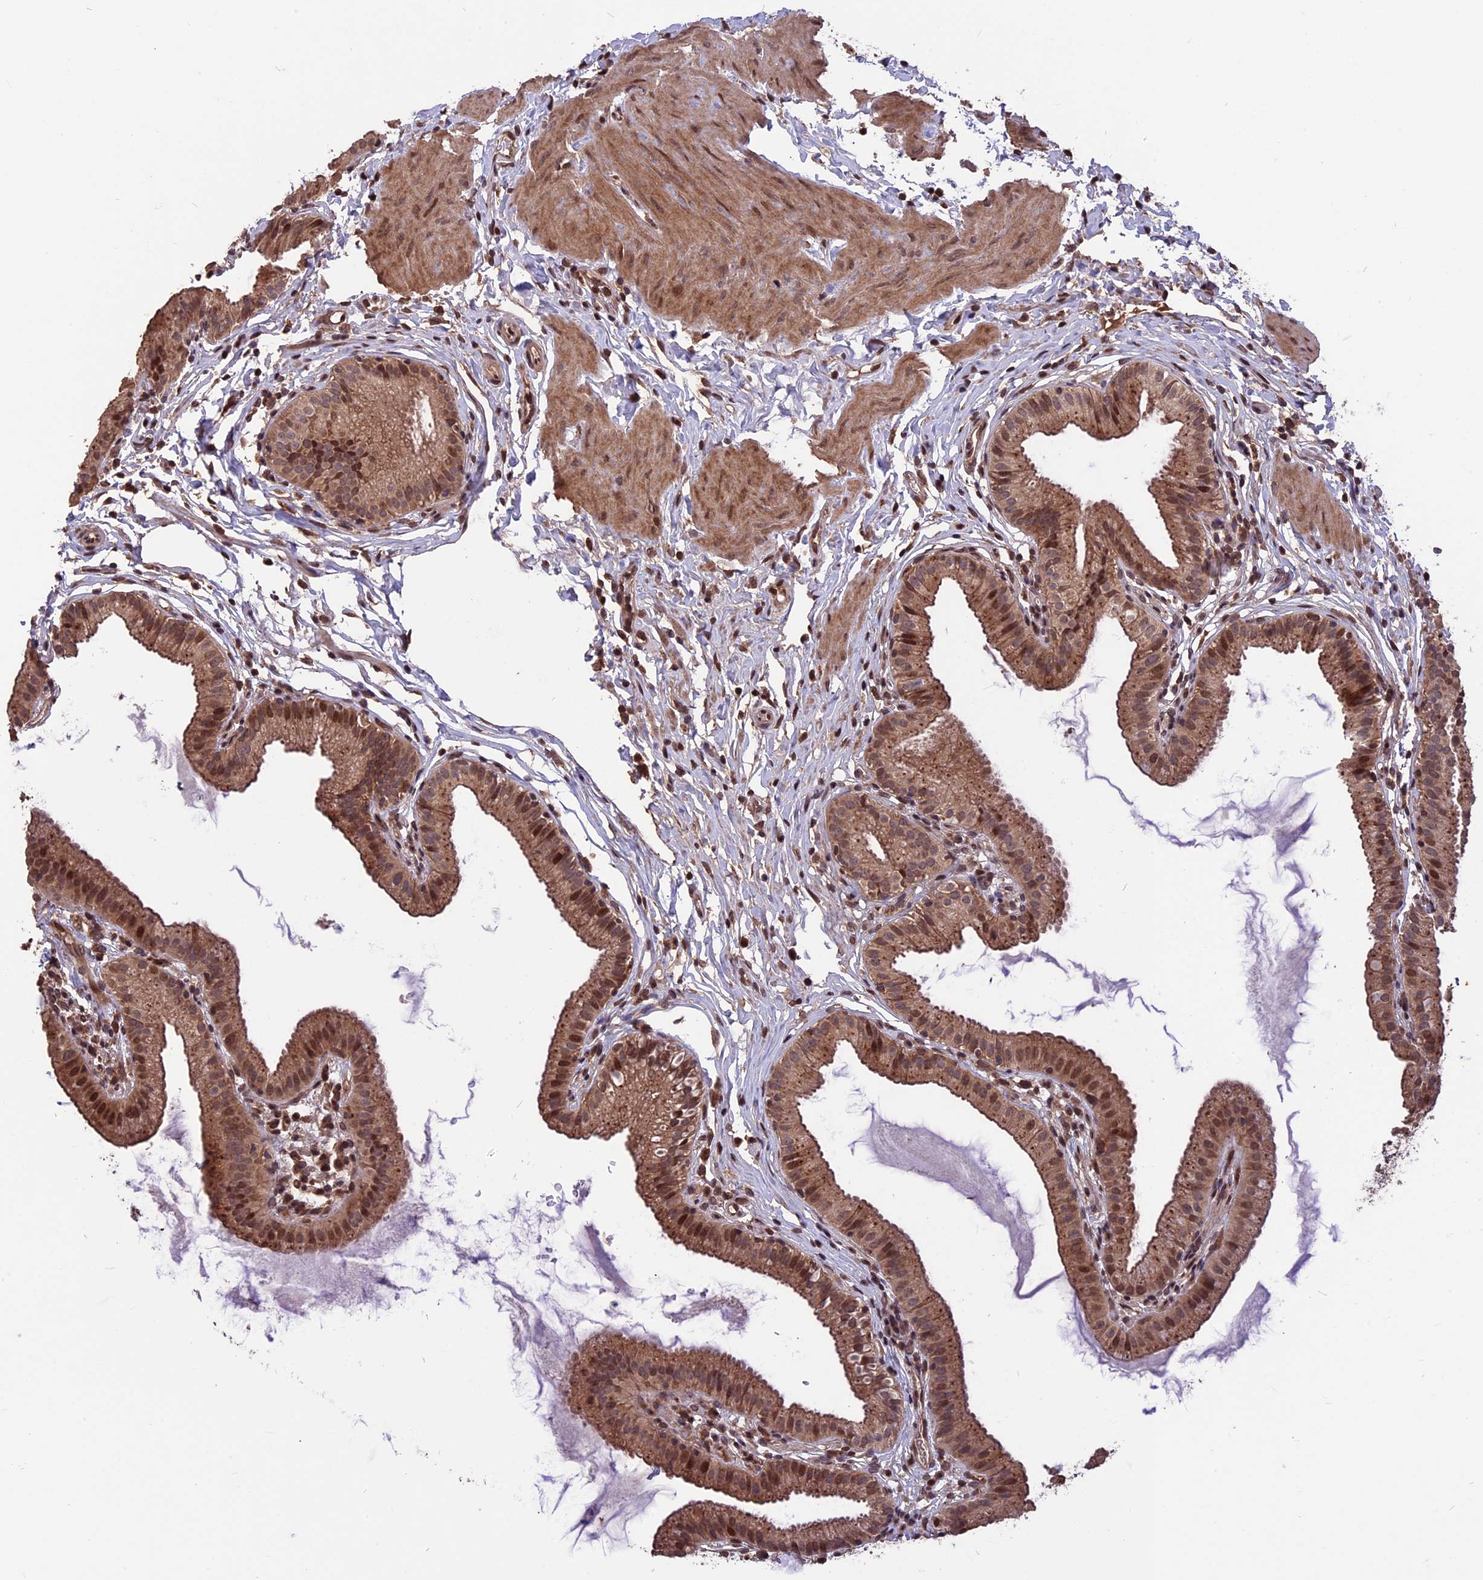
{"staining": {"intensity": "moderate", "quantity": ">75%", "location": "cytoplasmic/membranous,nuclear"}, "tissue": "gallbladder", "cell_type": "Glandular cells", "image_type": "normal", "snomed": [{"axis": "morphology", "description": "Normal tissue, NOS"}, {"axis": "topography", "description": "Gallbladder"}], "caption": "Protein expression by immunohistochemistry shows moderate cytoplasmic/membranous,nuclear staining in about >75% of glandular cells in benign gallbladder. The protein of interest is shown in brown color, while the nuclei are stained blue.", "gene": "ZNF598", "patient": {"sex": "female", "age": 46}}